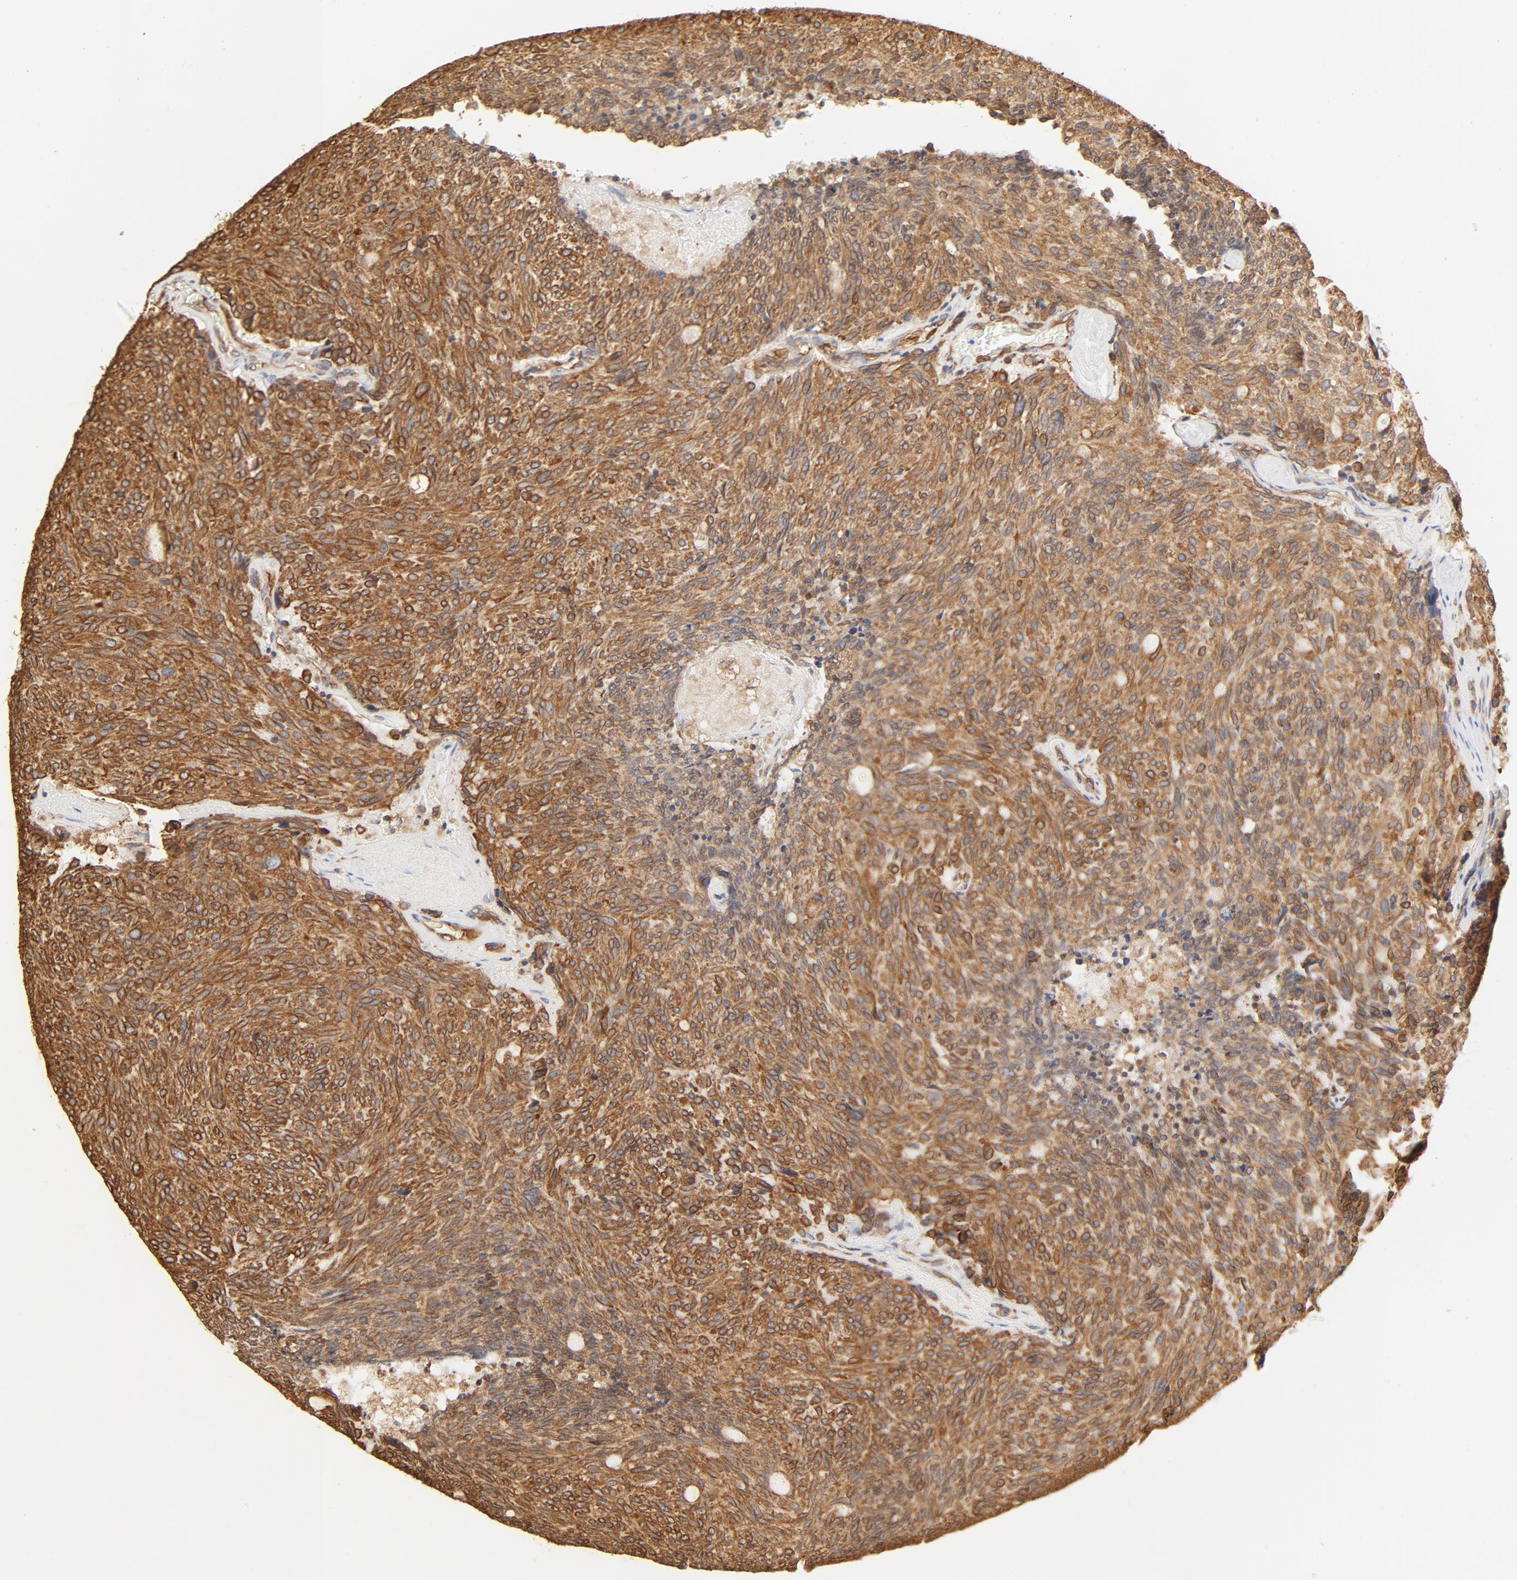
{"staining": {"intensity": "moderate", "quantity": ">75%", "location": "cytoplasmic/membranous"}, "tissue": "carcinoid", "cell_type": "Tumor cells", "image_type": "cancer", "snomed": [{"axis": "morphology", "description": "Carcinoid, malignant, NOS"}, {"axis": "topography", "description": "Pancreas"}], "caption": "Immunohistochemistry (IHC) of human malignant carcinoid displays medium levels of moderate cytoplasmic/membranous staining in approximately >75% of tumor cells. The staining is performed using DAB (3,3'-diaminobenzidine) brown chromogen to label protein expression. The nuclei are counter-stained blue using hematoxylin.", "gene": "BCAP31", "patient": {"sex": "female", "age": 54}}